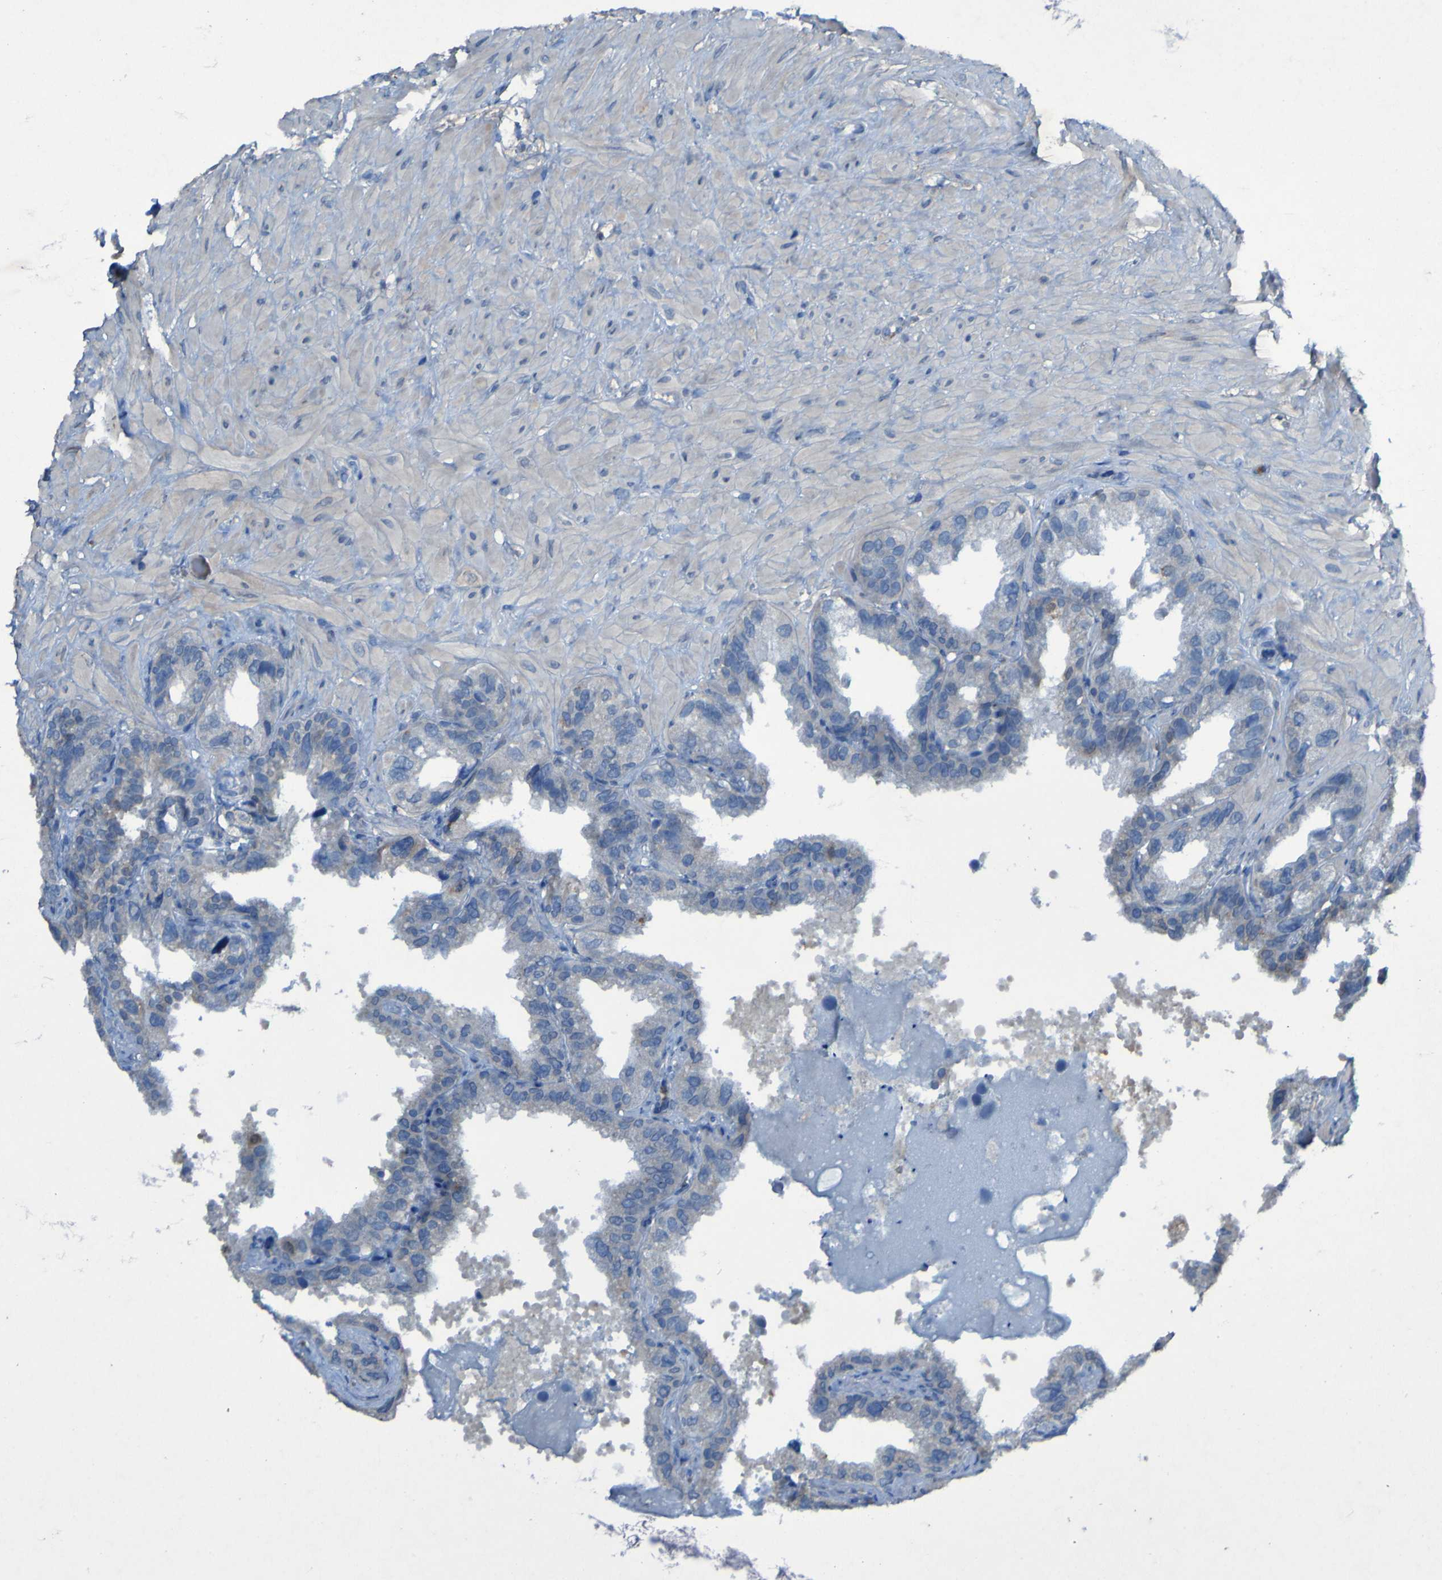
{"staining": {"intensity": "moderate", "quantity": "25%-75%", "location": "cytoplasmic/membranous"}, "tissue": "seminal vesicle", "cell_type": "Glandular cells", "image_type": "normal", "snomed": [{"axis": "morphology", "description": "Normal tissue, NOS"}, {"axis": "topography", "description": "Seminal veicle"}], "caption": "Immunohistochemical staining of unremarkable human seminal vesicle reveals medium levels of moderate cytoplasmic/membranous positivity in approximately 25%-75% of glandular cells. Using DAB (brown) and hematoxylin (blue) stains, captured at high magnification using brightfield microscopy.", "gene": "SGK2", "patient": {"sex": "male", "age": 68}}